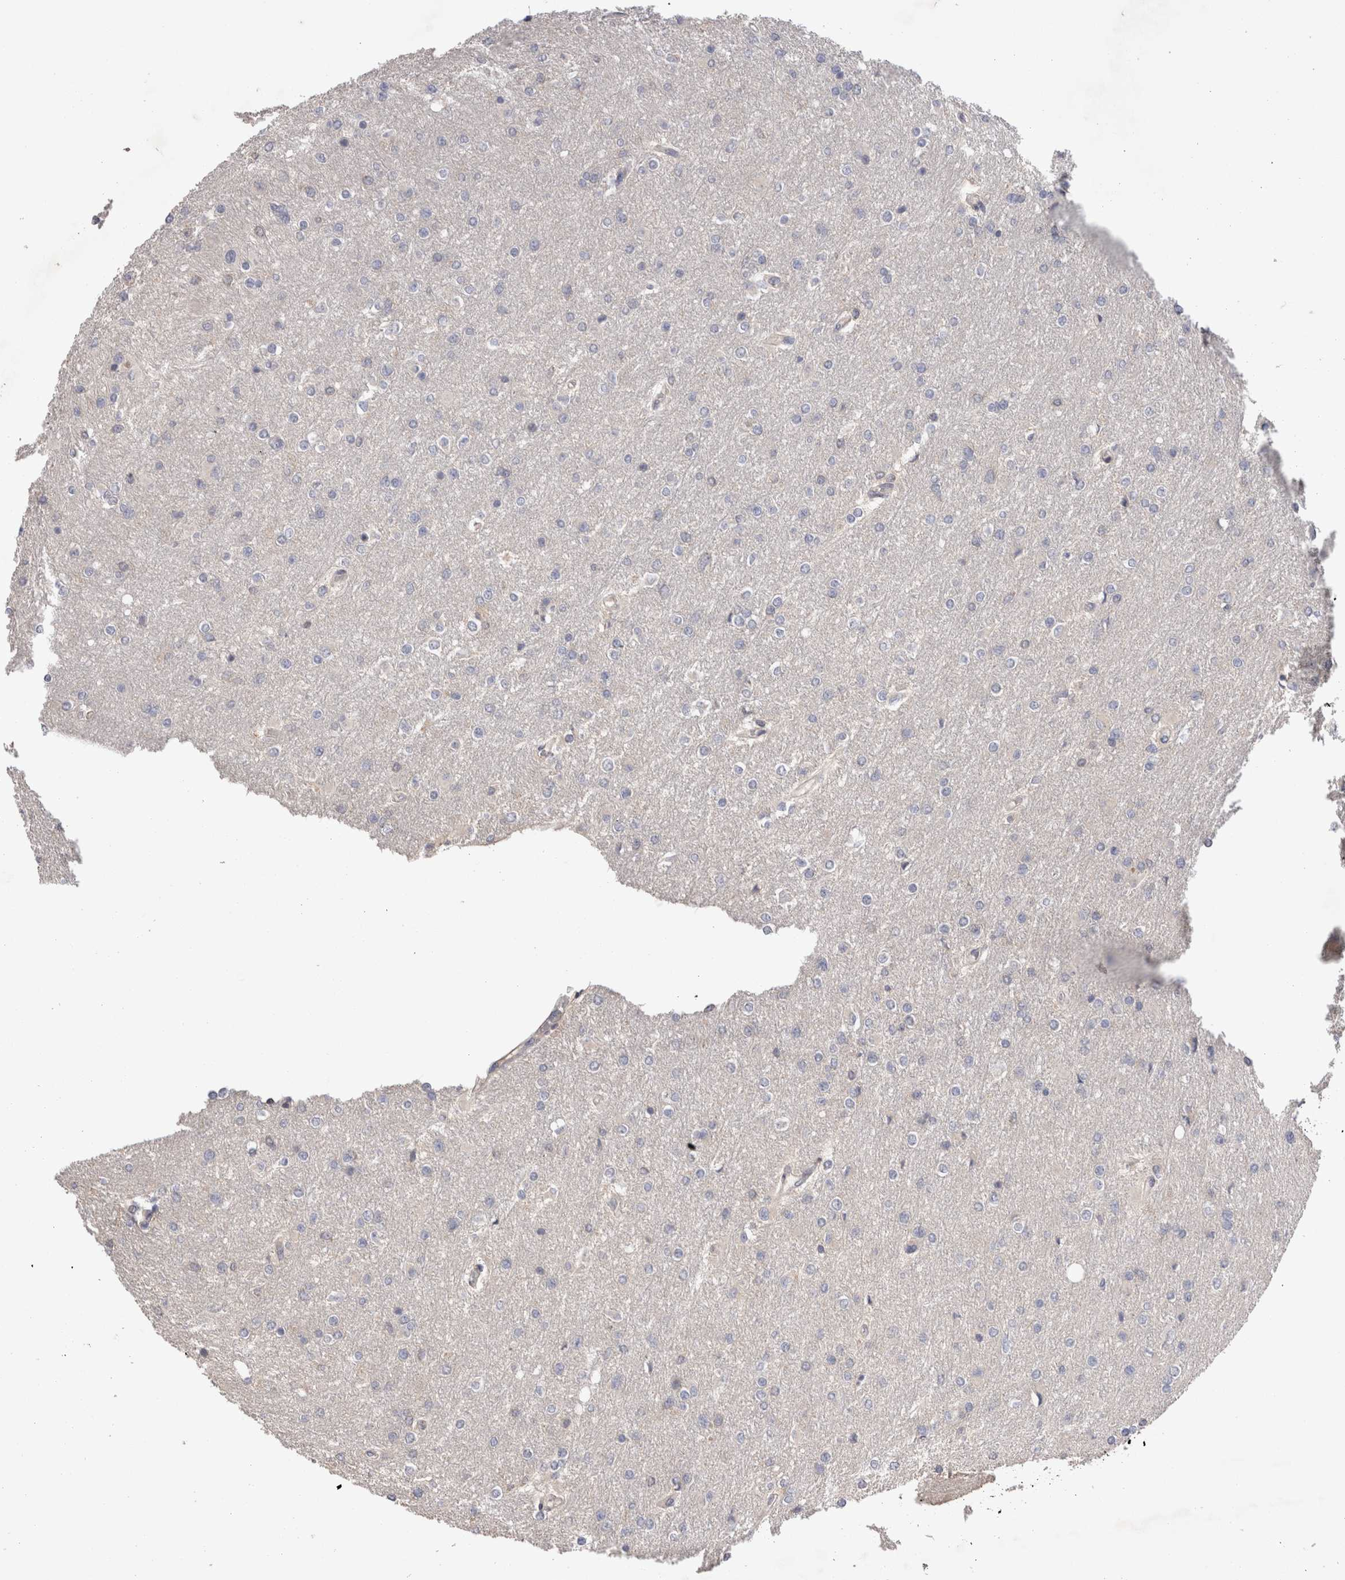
{"staining": {"intensity": "negative", "quantity": "none", "location": "none"}, "tissue": "glioma", "cell_type": "Tumor cells", "image_type": "cancer", "snomed": [{"axis": "morphology", "description": "Glioma, malignant, High grade"}, {"axis": "topography", "description": "Cerebral cortex"}], "caption": "Histopathology image shows no significant protein expression in tumor cells of glioma.", "gene": "OTOR", "patient": {"sex": "female", "age": 36}}